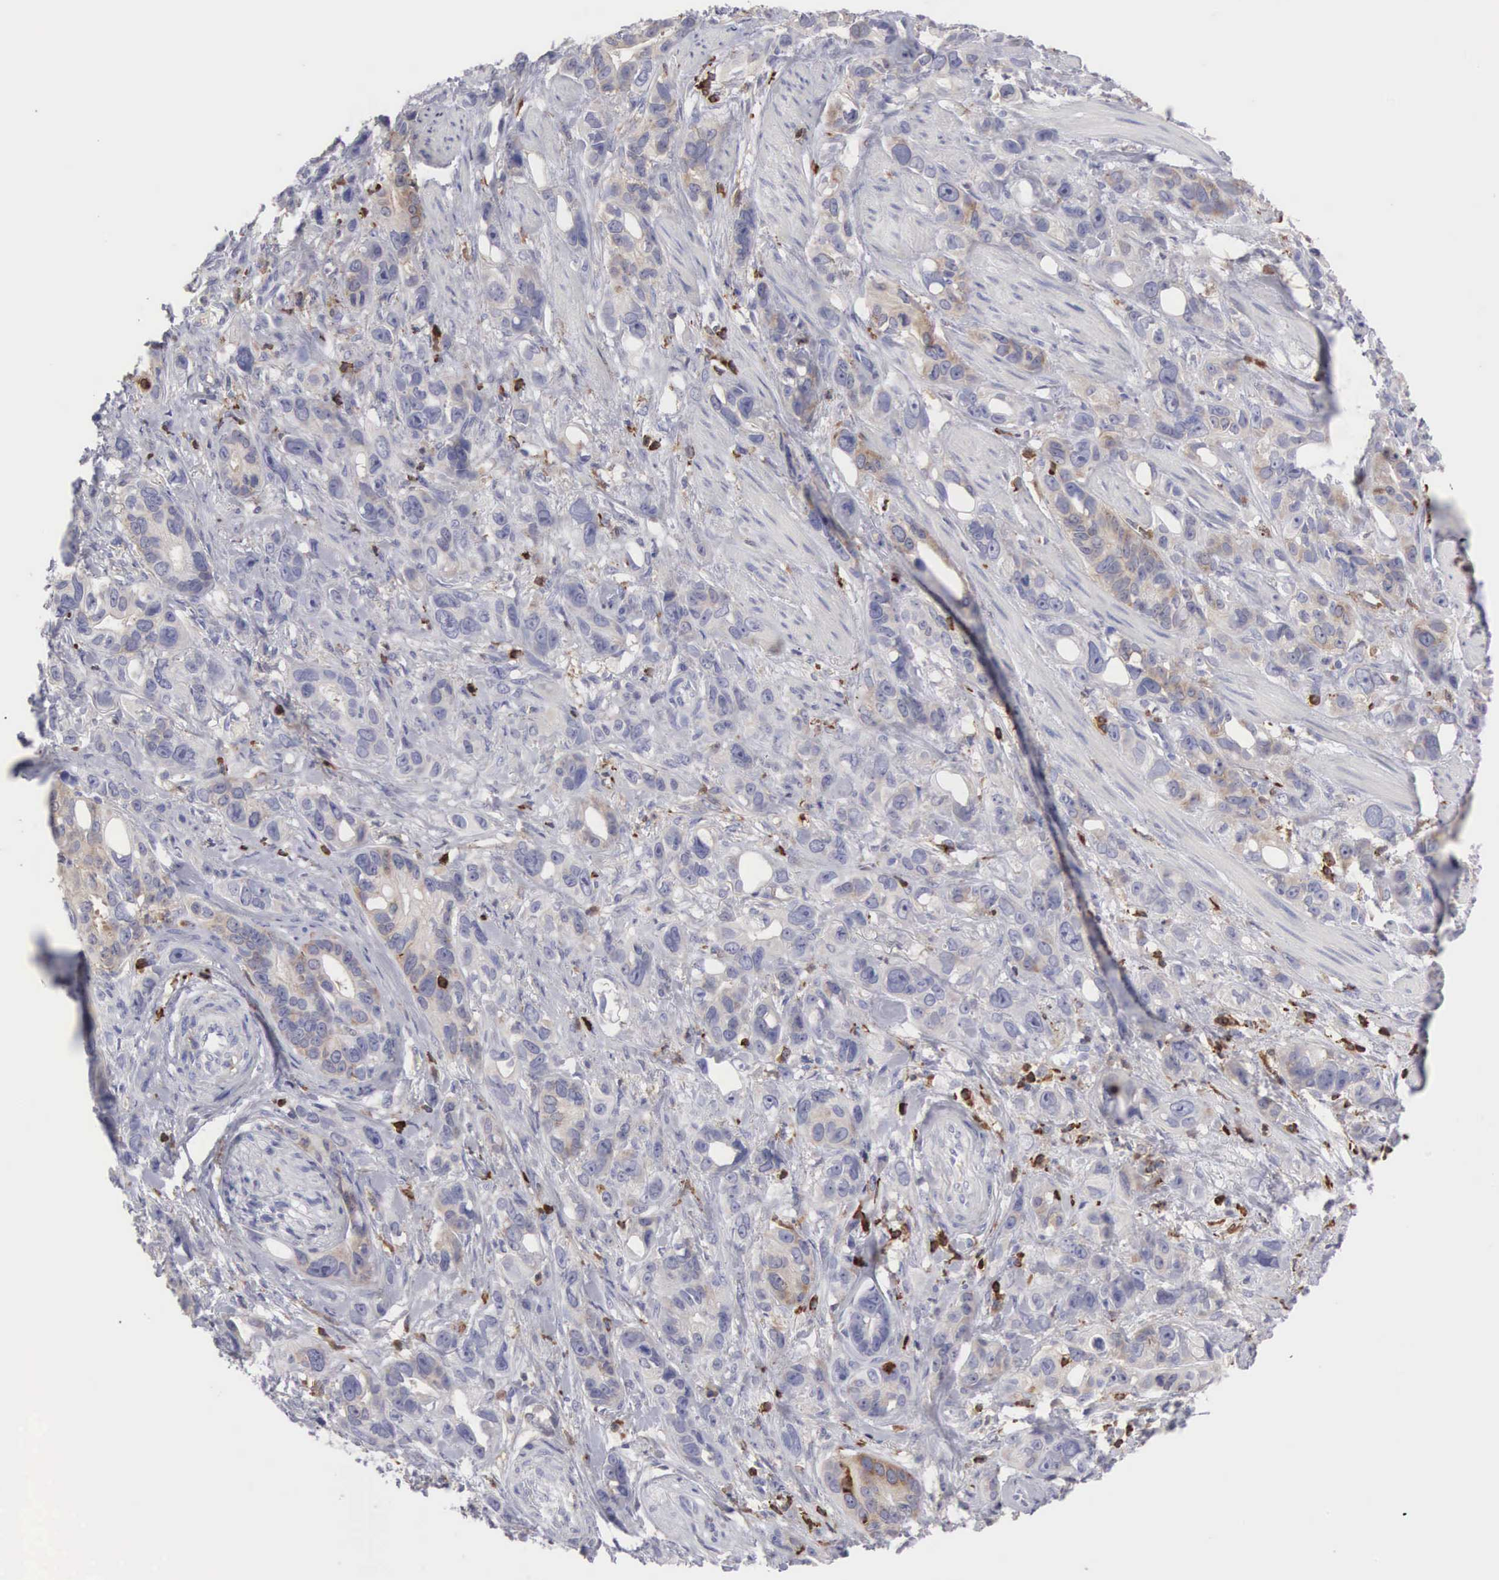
{"staining": {"intensity": "weak", "quantity": "25%-75%", "location": "cytoplasmic/membranous"}, "tissue": "stomach cancer", "cell_type": "Tumor cells", "image_type": "cancer", "snomed": [{"axis": "morphology", "description": "Adenocarcinoma, NOS"}, {"axis": "topography", "description": "Stomach, upper"}], "caption": "The image demonstrates a brown stain indicating the presence of a protein in the cytoplasmic/membranous of tumor cells in adenocarcinoma (stomach).", "gene": "SH3BP1", "patient": {"sex": "male", "age": 47}}